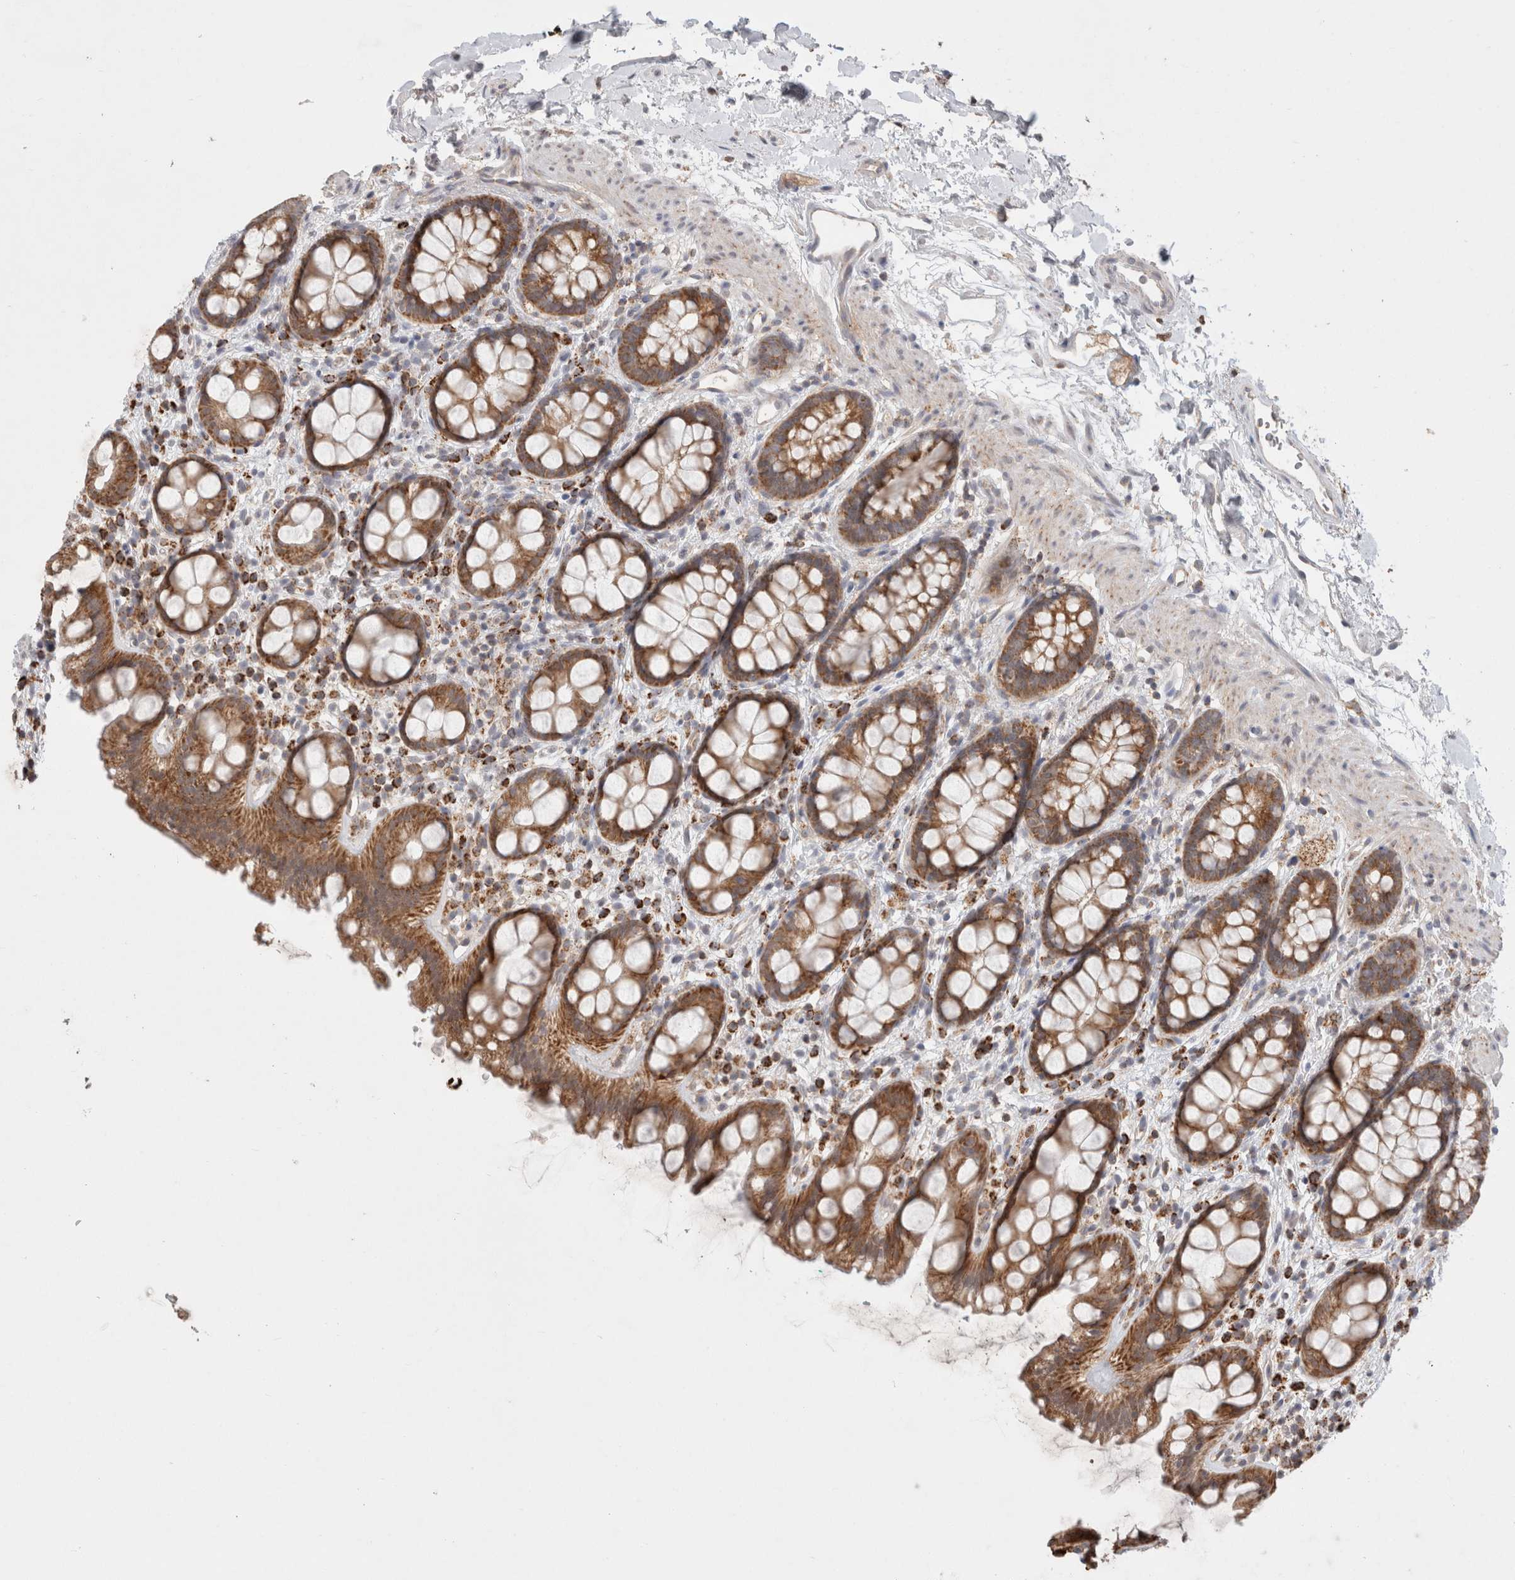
{"staining": {"intensity": "moderate", "quantity": ">75%", "location": "cytoplasmic/membranous"}, "tissue": "rectum", "cell_type": "Glandular cells", "image_type": "normal", "snomed": [{"axis": "morphology", "description": "Normal tissue, NOS"}, {"axis": "topography", "description": "Rectum"}], "caption": "Protein expression analysis of unremarkable rectum displays moderate cytoplasmic/membranous expression in approximately >75% of glandular cells. The staining was performed using DAB (3,3'-diaminobenzidine), with brown indicating positive protein expression. Nuclei are stained blue with hematoxylin.", "gene": "HROB", "patient": {"sex": "female", "age": 65}}